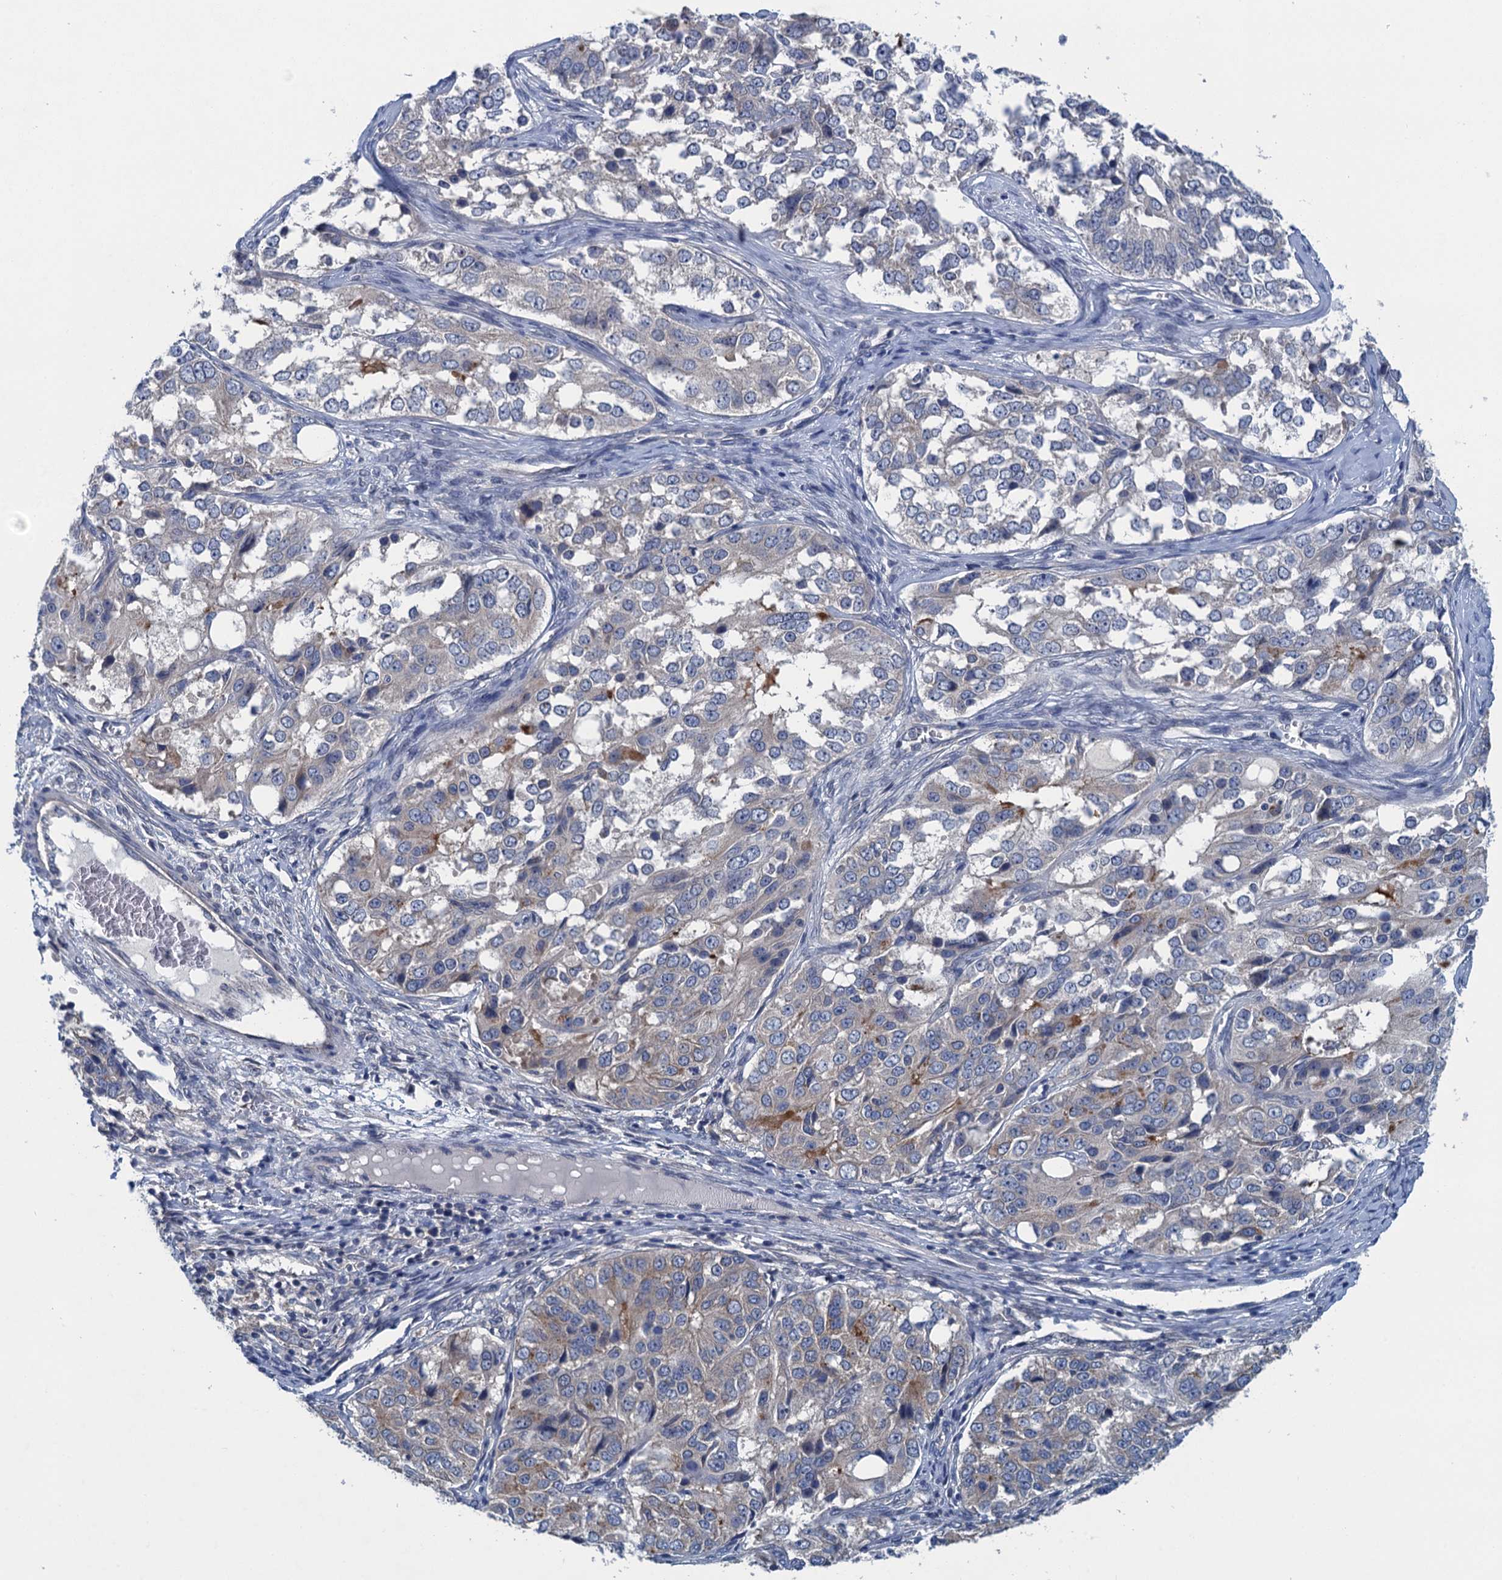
{"staining": {"intensity": "negative", "quantity": "none", "location": "none"}, "tissue": "ovarian cancer", "cell_type": "Tumor cells", "image_type": "cancer", "snomed": [{"axis": "morphology", "description": "Carcinoma, endometroid"}, {"axis": "topography", "description": "Ovary"}], "caption": "High power microscopy micrograph of an immunohistochemistry (IHC) image of ovarian cancer (endometroid carcinoma), revealing no significant expression in tumor cells. Brightfield microscopy of immunohistochemistry (IHC) stained with DAB (3,3'-diaminobenzidine) (brown) and hematoxylin (blue), captured at high magnification.", "gene": "CTU2", "patient": {"sex": "female", "age": 51}}